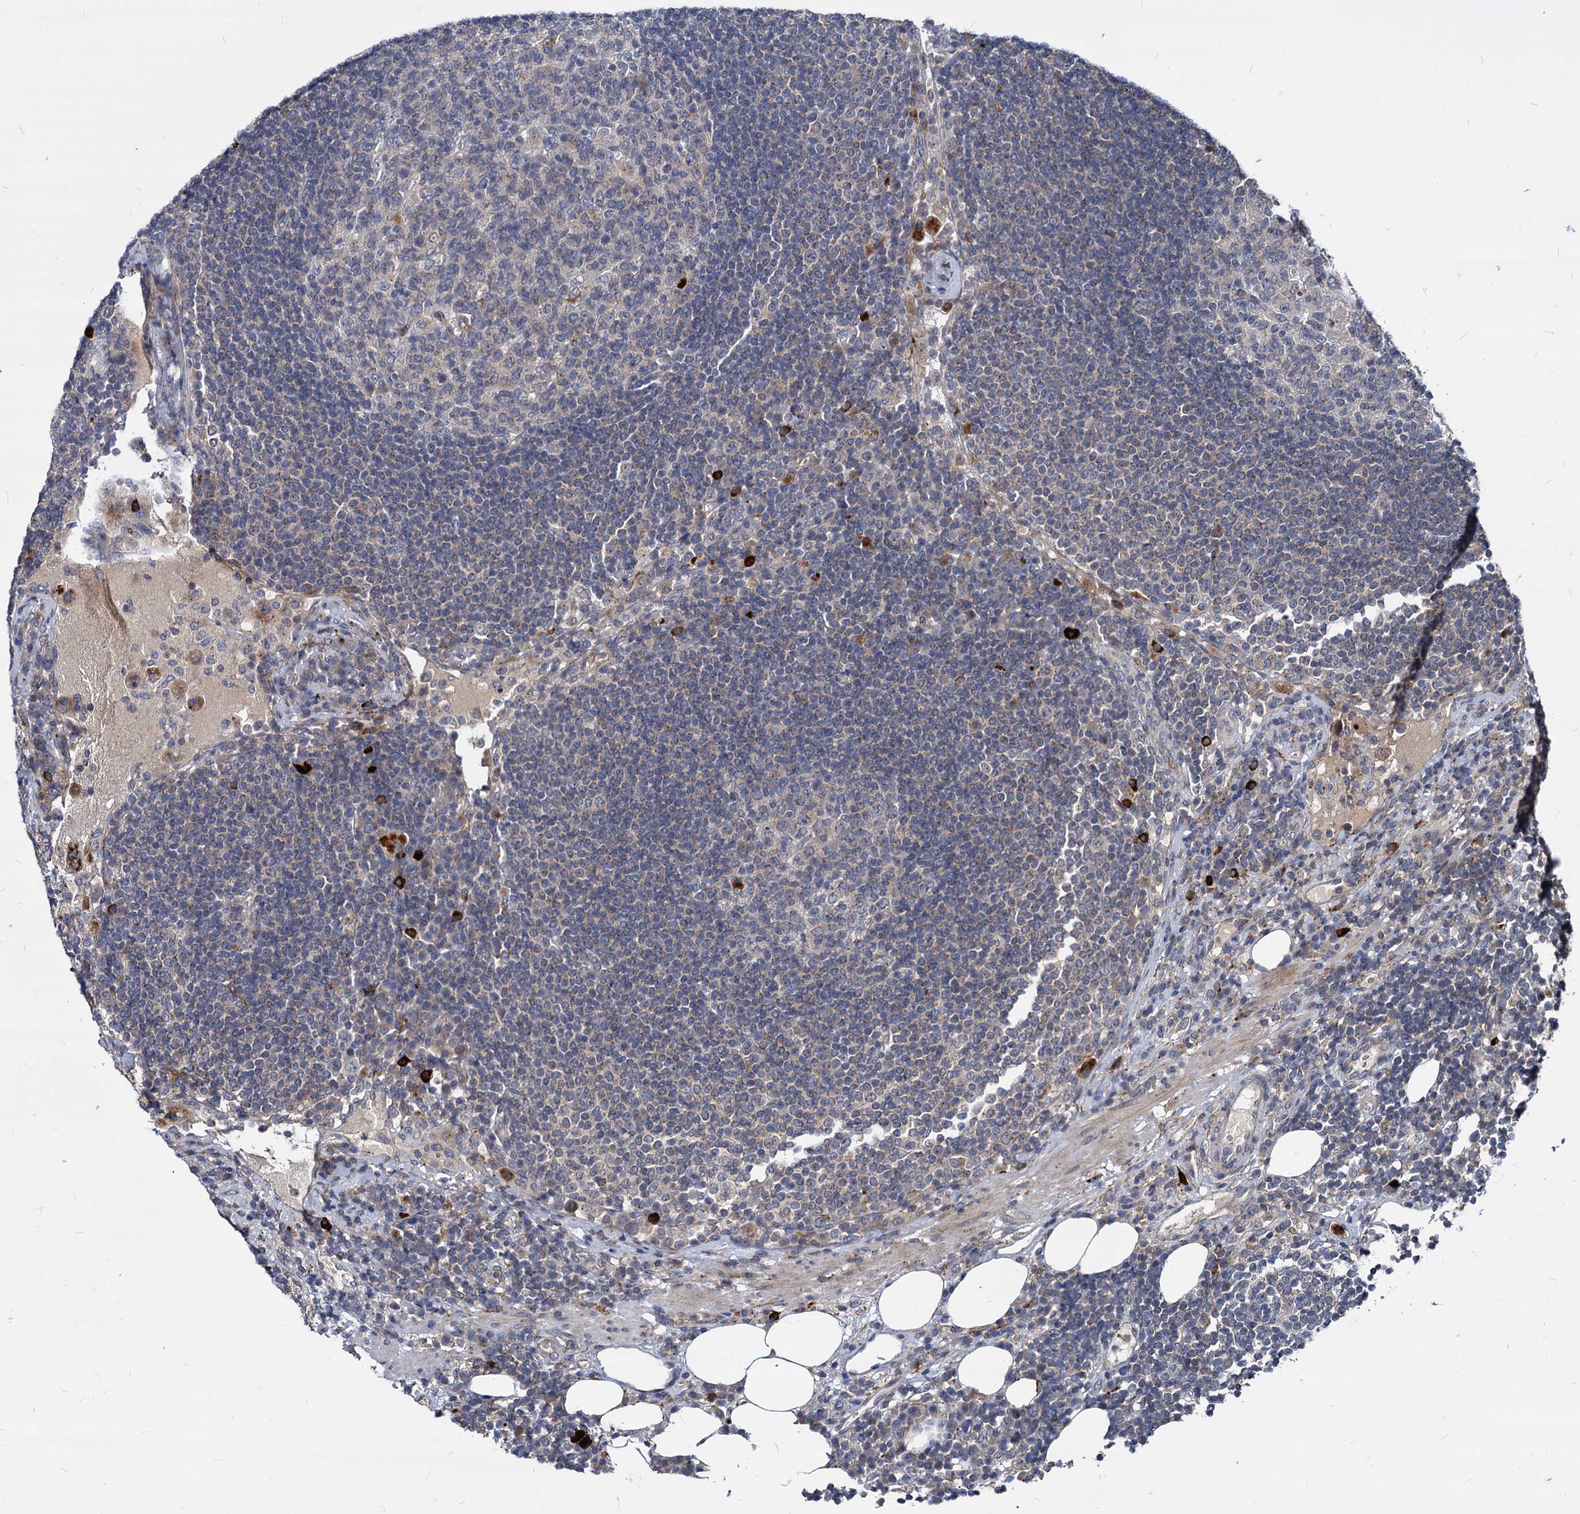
{"staining": {"intensity": "negative", "quantity": "none", "location": "none"}, "tissue": "lymph node", "cell_type": "Germinal center cells", "image_type": "normal", "snomed": [{"axis": "morphology", "description": "Normal tissue, NOS"}, {"axis": "topography", "description": "Lymph node"}], "caption": "High power microscopy image of an immunohistochemistry (IHC) histopathology image of normal lymph node, revealing no significant expression in germinal center cells.", "gene": "C11orf86", "patient": {"sex": "female", "age": 53}}